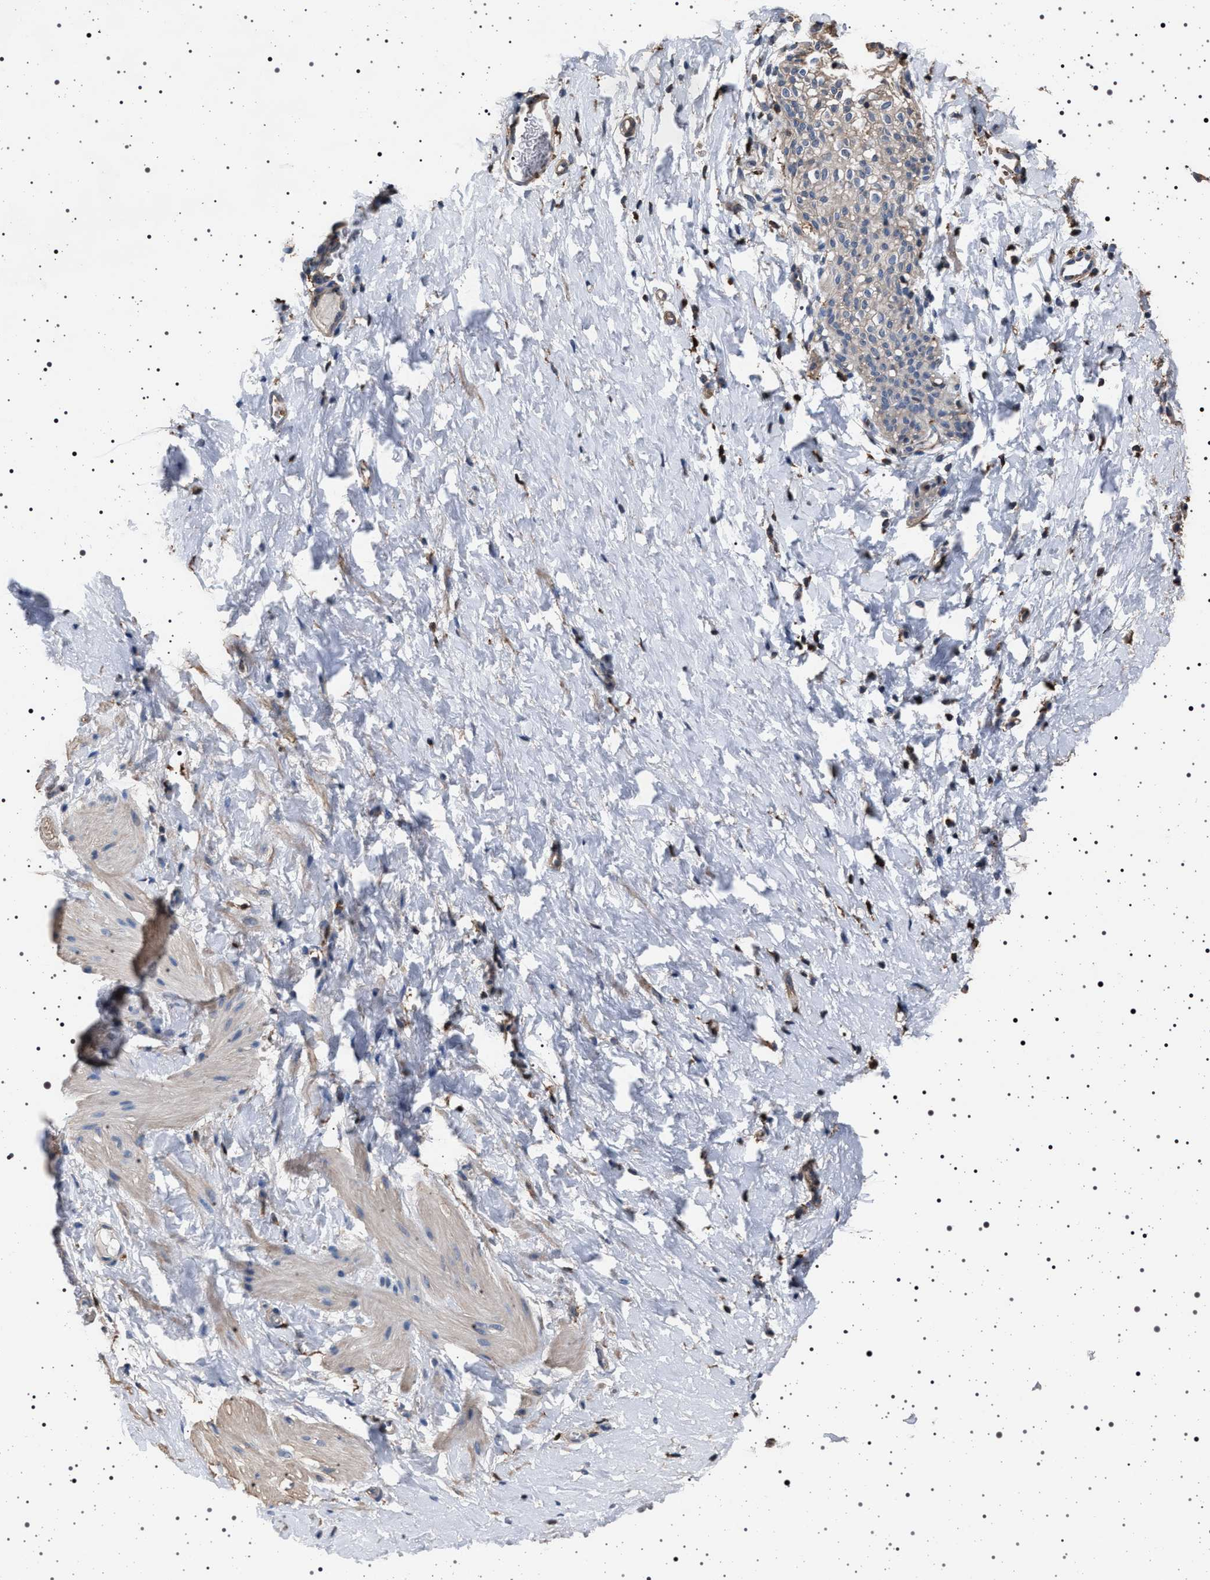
{"staining": {"intensity": "negative", "quantity": "none", "location": "none"}, "tissue": "smooth muscle", "cell_type": "Smooth muscle cells", "image_type": "normal", "snomed": [{"axis": "morphology", "description": "Normal tissue, NOS"}, {"axis": "topography", "description": "Smooth muscle"}], "caption": "High magnification brightfield microscopy of benign smooth muscle stained with DAB (3,3'-diaminobenzidine) (brown) and counterstained with hematoxylin (blue): smooth muscle cells show no significant staining.", "gene": "SMAP2", "patient": {"sex": "male", "age": 16}}